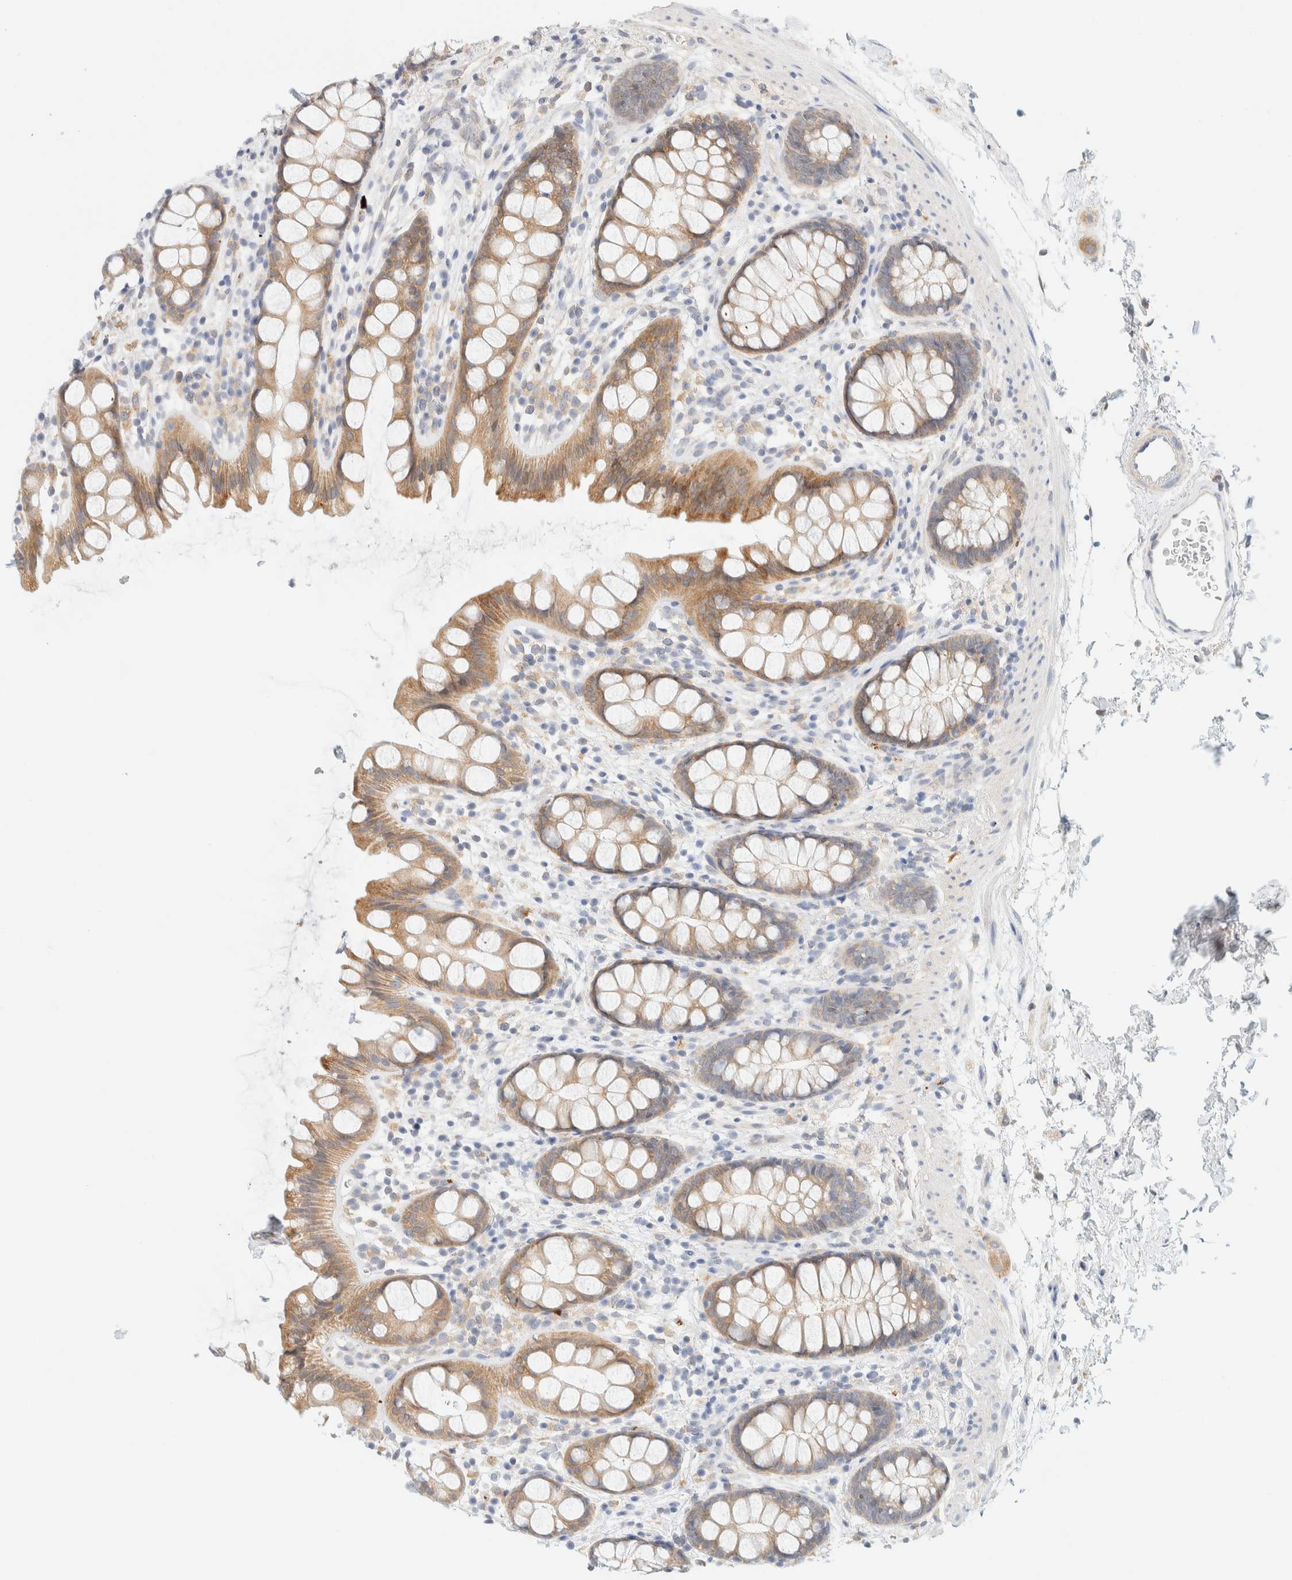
{"staining": {"intensity": "moderate", "quantity": ">75%", "location": "cytoplasmic/membranous"}, "tissue": "rectum", "cell_type": "Glandular cells", "image_type": "normal", "snomed": [{"axis": "morphology", "description": "Normal tissue, NOS"}, {"axis": "topography", "description": "Rectum"}], "caption": "Protein staining of benign rectum demonstrates moderate cytoplasmic/membranous positivity in approximately >75% of glandular cells. (DAB = brown stain, brightfield microscopy at high magnification).", "gene": "NT5C", "patient": {"sex": "female", "age": 65}}